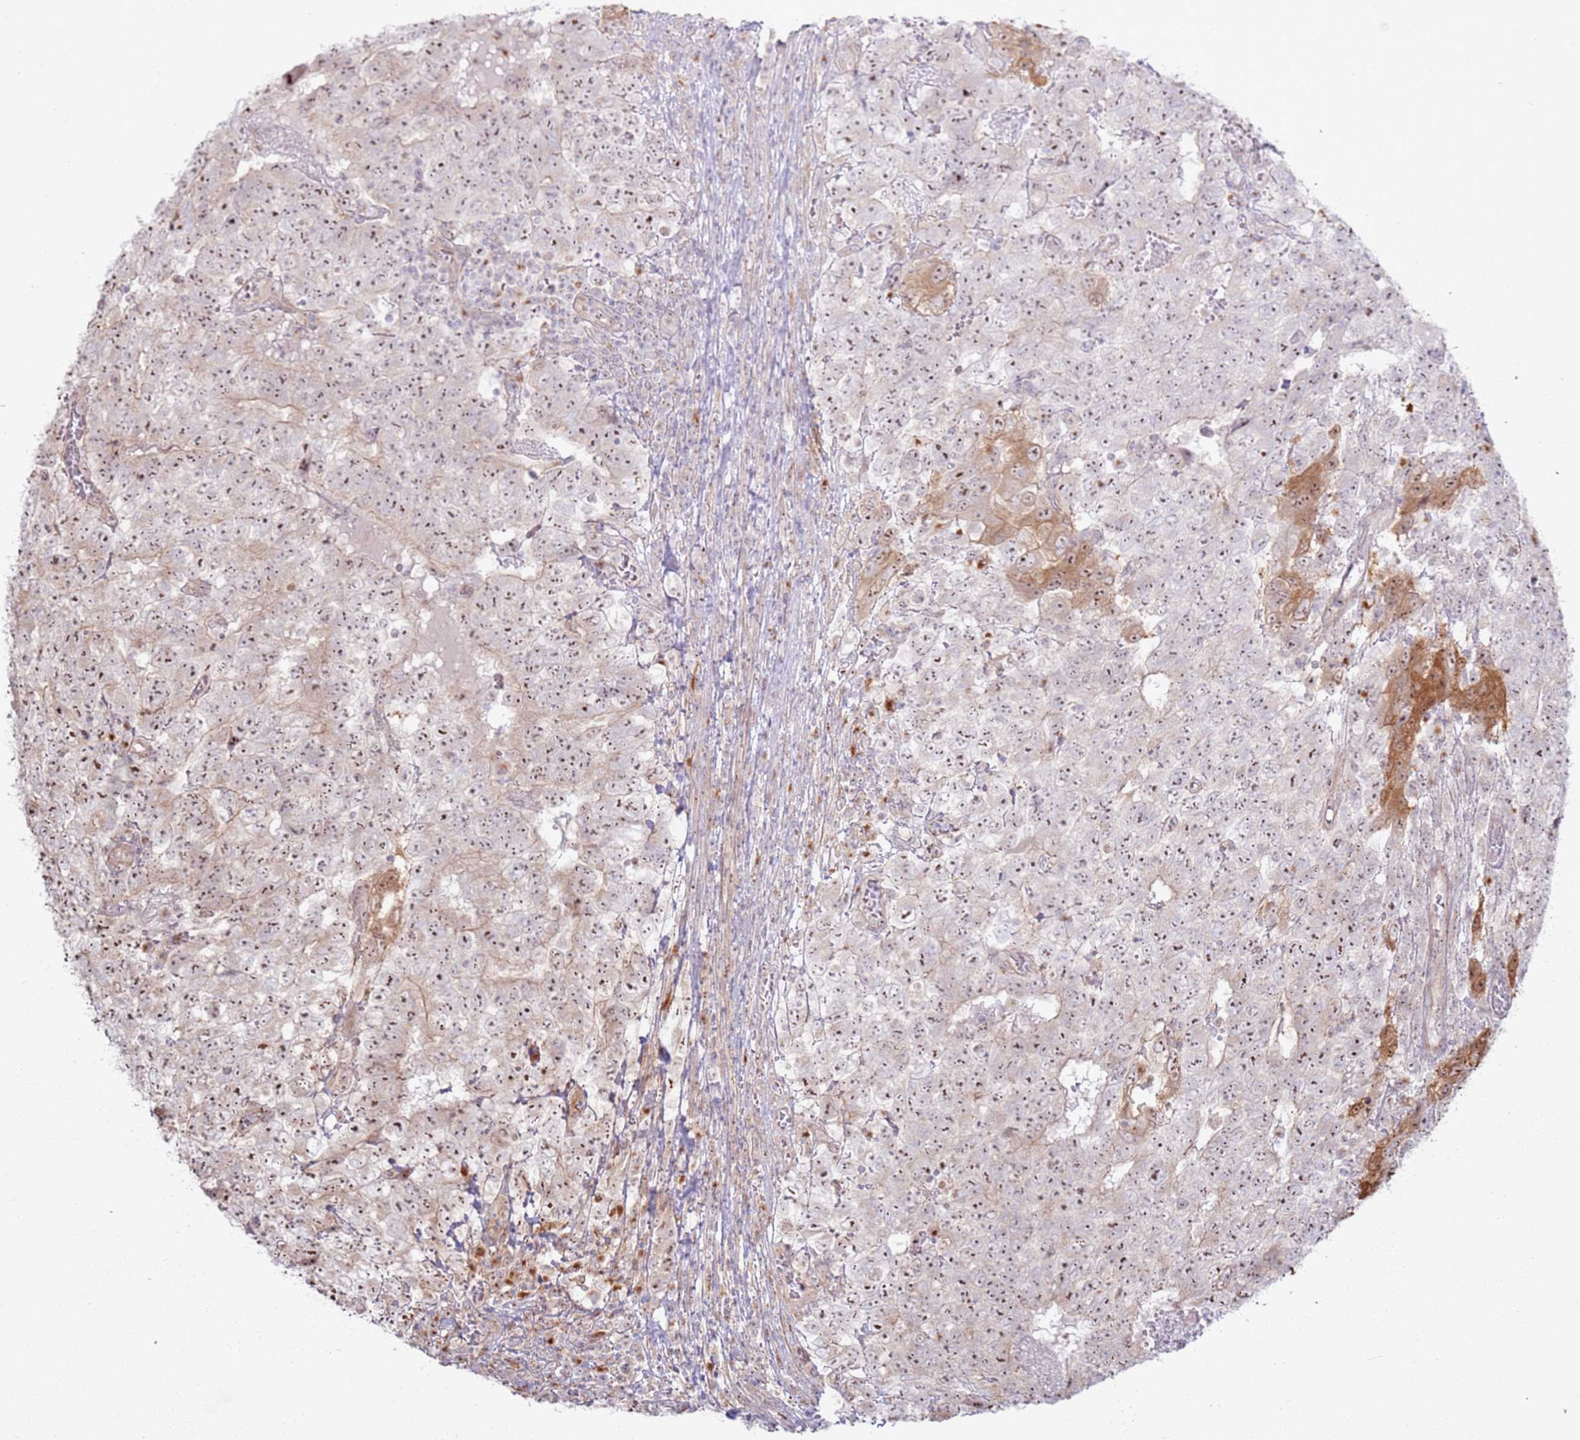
{"staining": {"intensity": "moderate", "quantity": "25%-75%", "location": "nuclear"}, "tissue": "testis cancer", "cell_type": "Tumor cells", "image_type": "cancer", "snomed": [{"axis": "morphology", "description": "Carcinoma, Embryonal, NOS"}, {"axis": "topography", "description": "Testis"}], "caption": "IHC staining of testis cancer (embryonal carcinoma), which exhibits medium levels of moderate nuclear expression in about 25%-75% of tumor cells indicating moderate nuclear protein positivity. The staining was performed using DAB (3,3'-diaminobenzidine) (brown) for protein detection and nuclei were counterstained in hematoxylin (blue).", "gene": "CNPY1", "patient": {"sex": "male", "age": 34}}